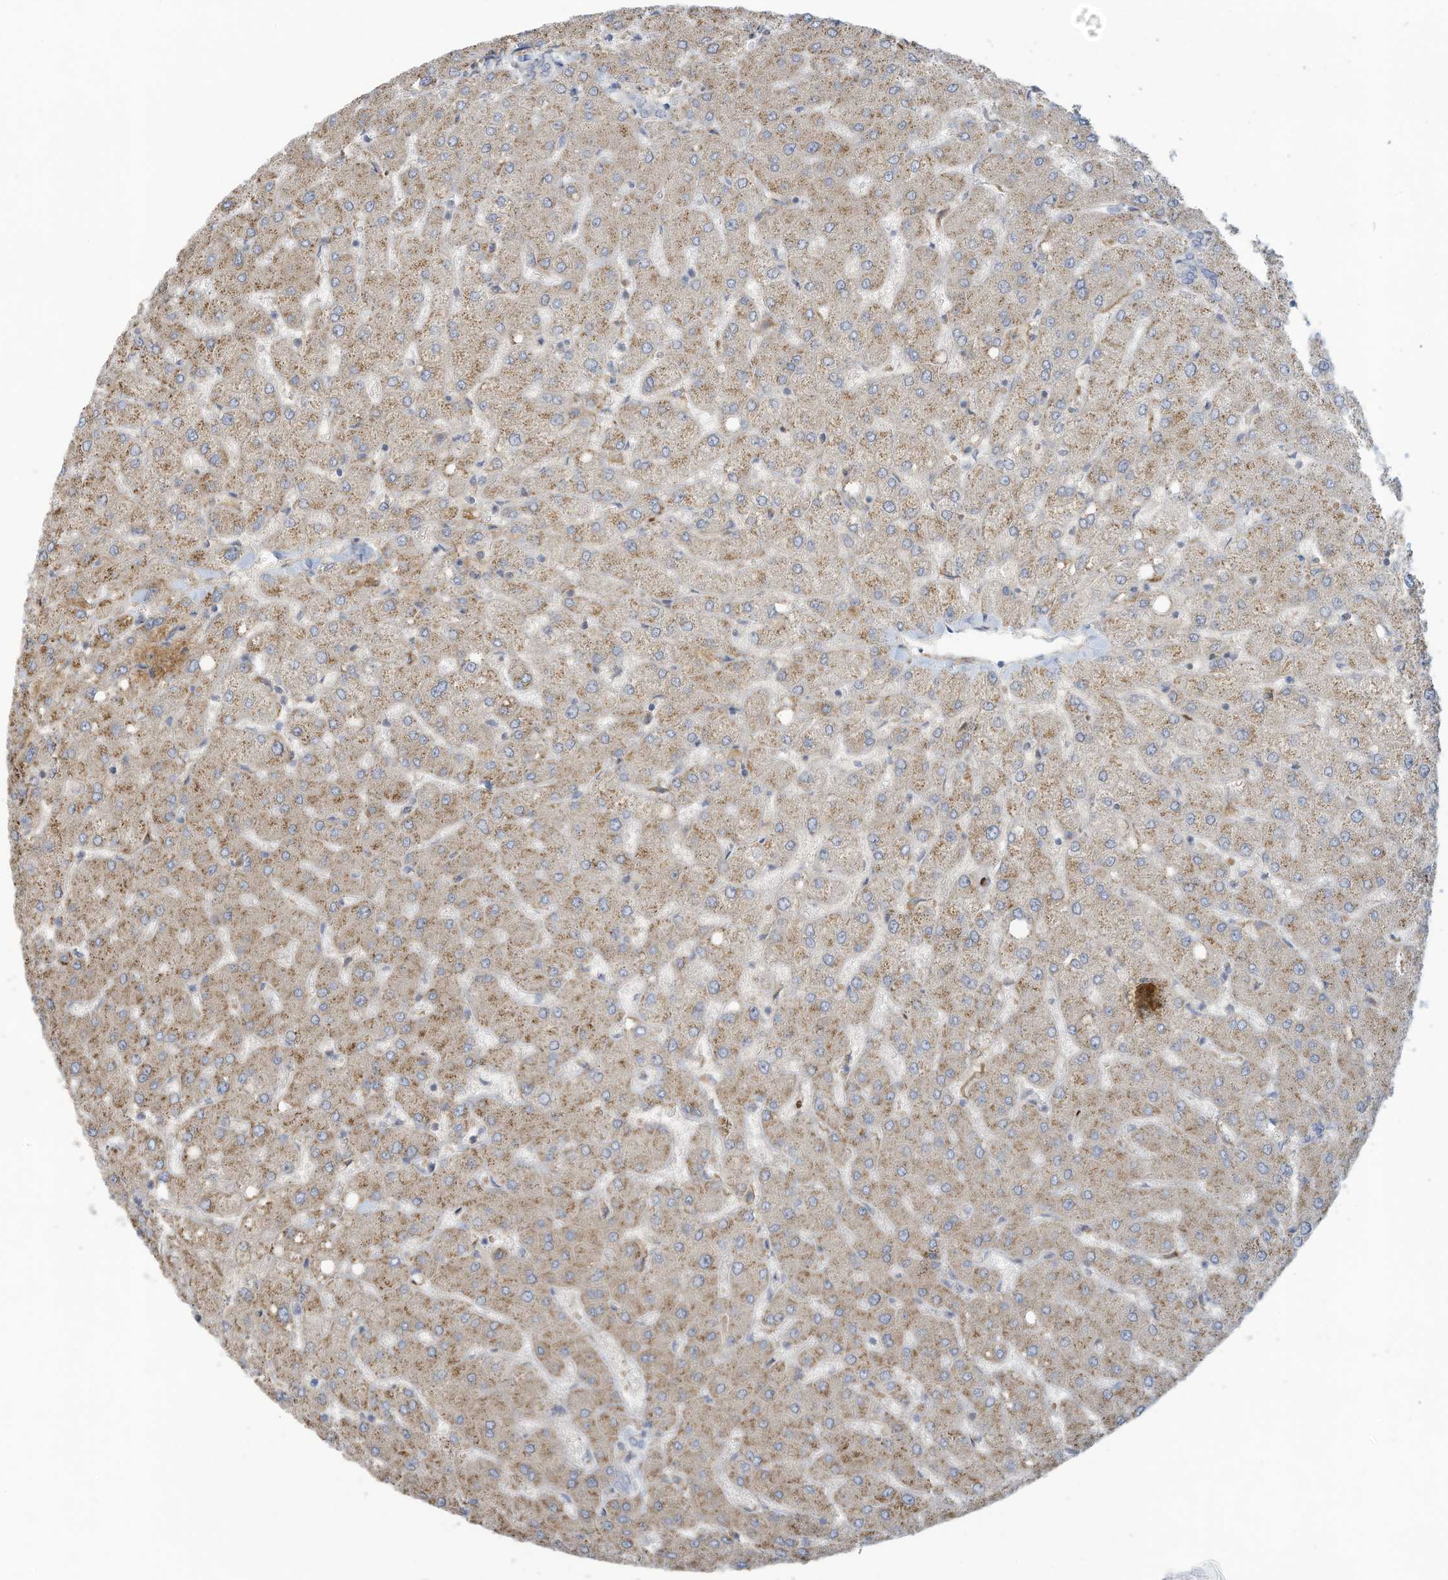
{"staining": {"intensity": "negative", "quantity": "none", "location": "none"}, "tissue": "liver", "cell_type": "Cholangiocytes", "image_type": "normal", "snomed": [{"axis": "morphology", "description": "Normal tissue, NOS"}, {"axis": "topography", "description": "Liver"}], "caption": "This is an immunohistochemistry (IHC) histopathology image of benign liver. There is no staining in cholangiocytes.", "gene": "ADAT2", "patient": {"sex": "female", "age": 54}}